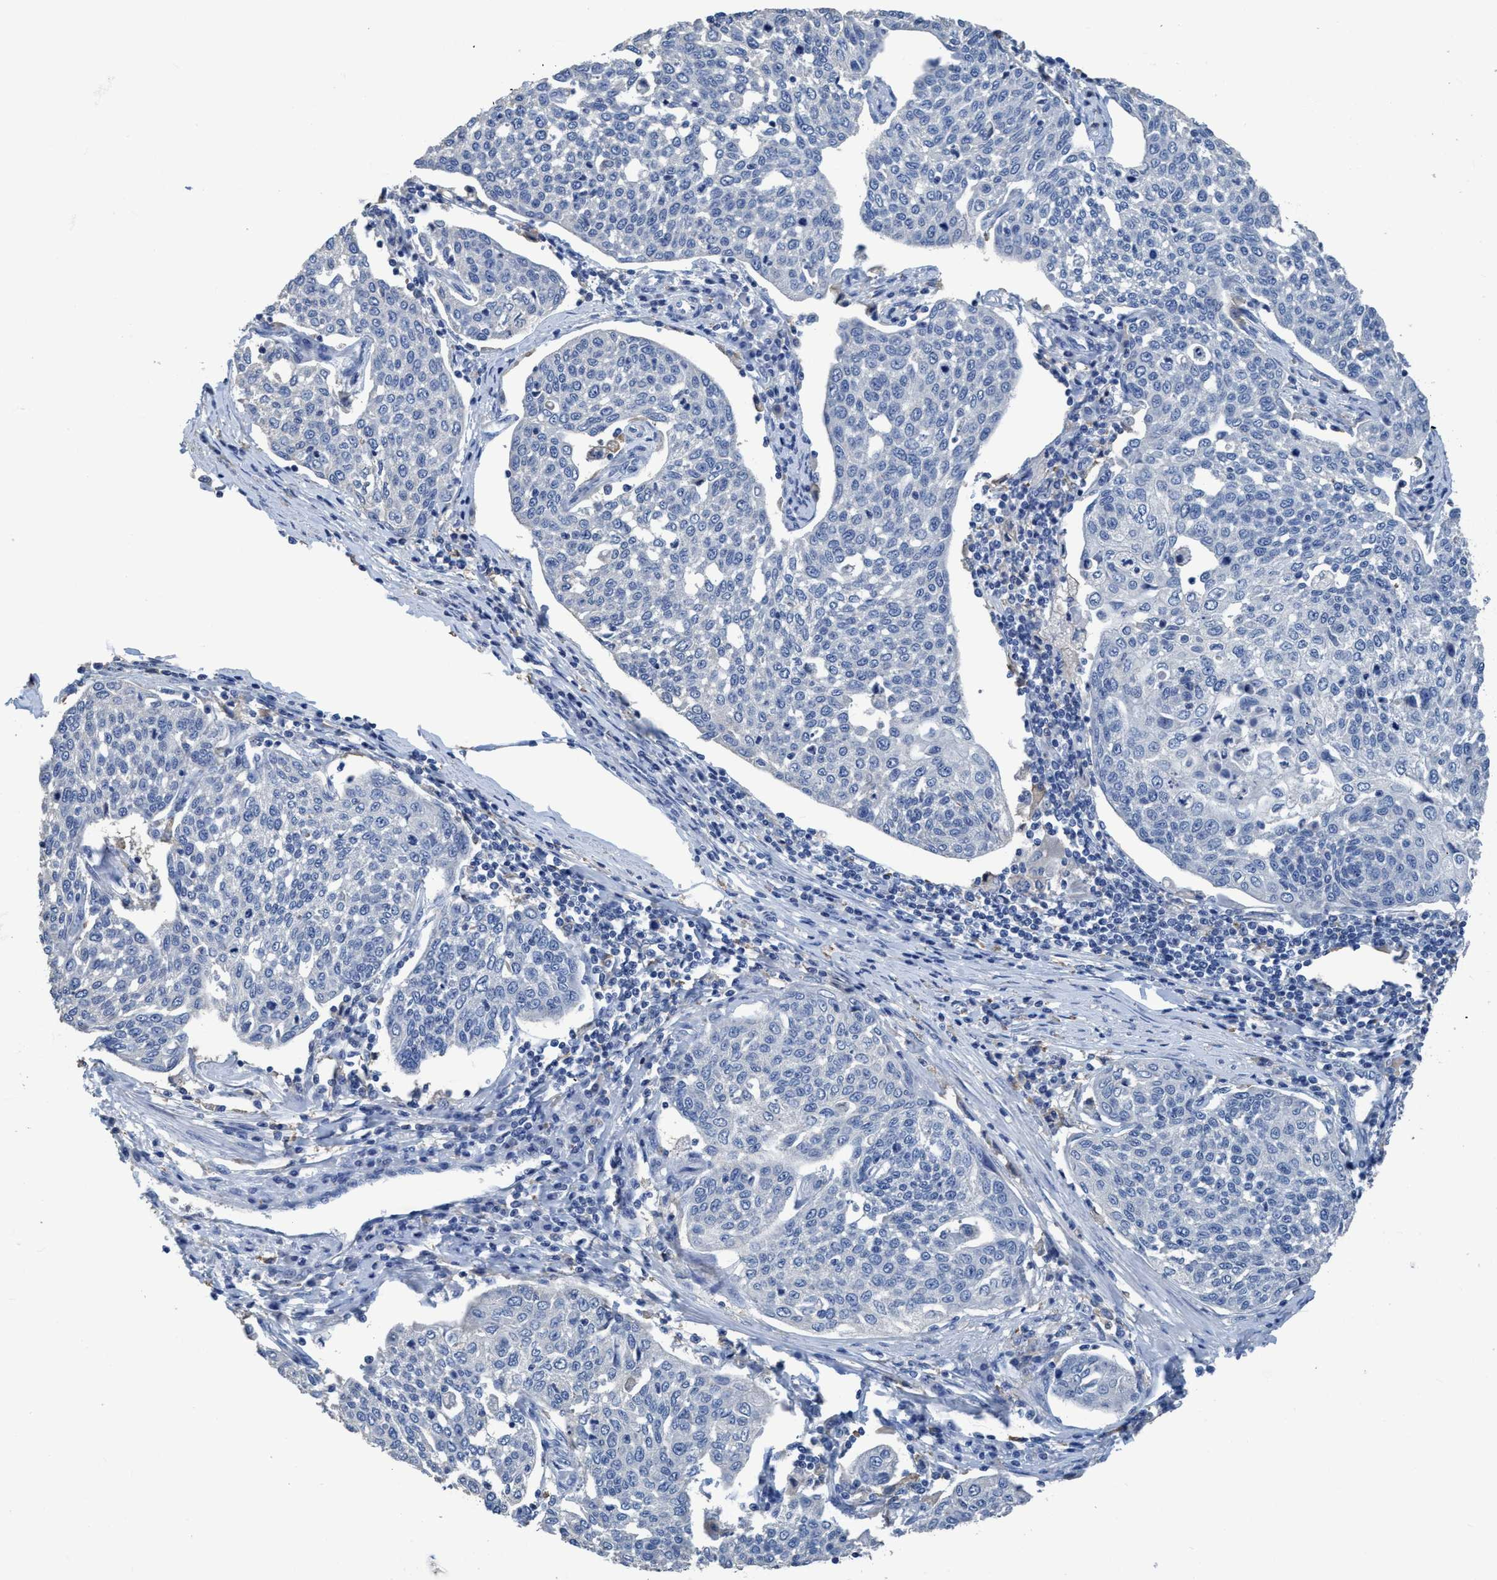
{"staining": {"intensity": "negative", "quantity": "none", "location": "none"}, "tissue": "cervical cancer", "cell_type": "Tumor cells", "image_type": "cancer", "snomed": [{"axis": "morphology", "description": "Squamous cell carcinoma, NOS"}, {"axis": "topography", "description": "Cervix"}], "caption": "High power microscopy micrograph of an immunohistochemistry image of cervical squamous cell carcinoma, revealing no significant expression in tumor cells. The staining was performed using DAB (3,3'-diaminobenzidine) to visualize the protein expression in brown, while the nuclei were stained in blue with hematoxylin (Magnification: 20x).", "gene": "DNAI1", "patient": {"sex": "female", "age": 34}}